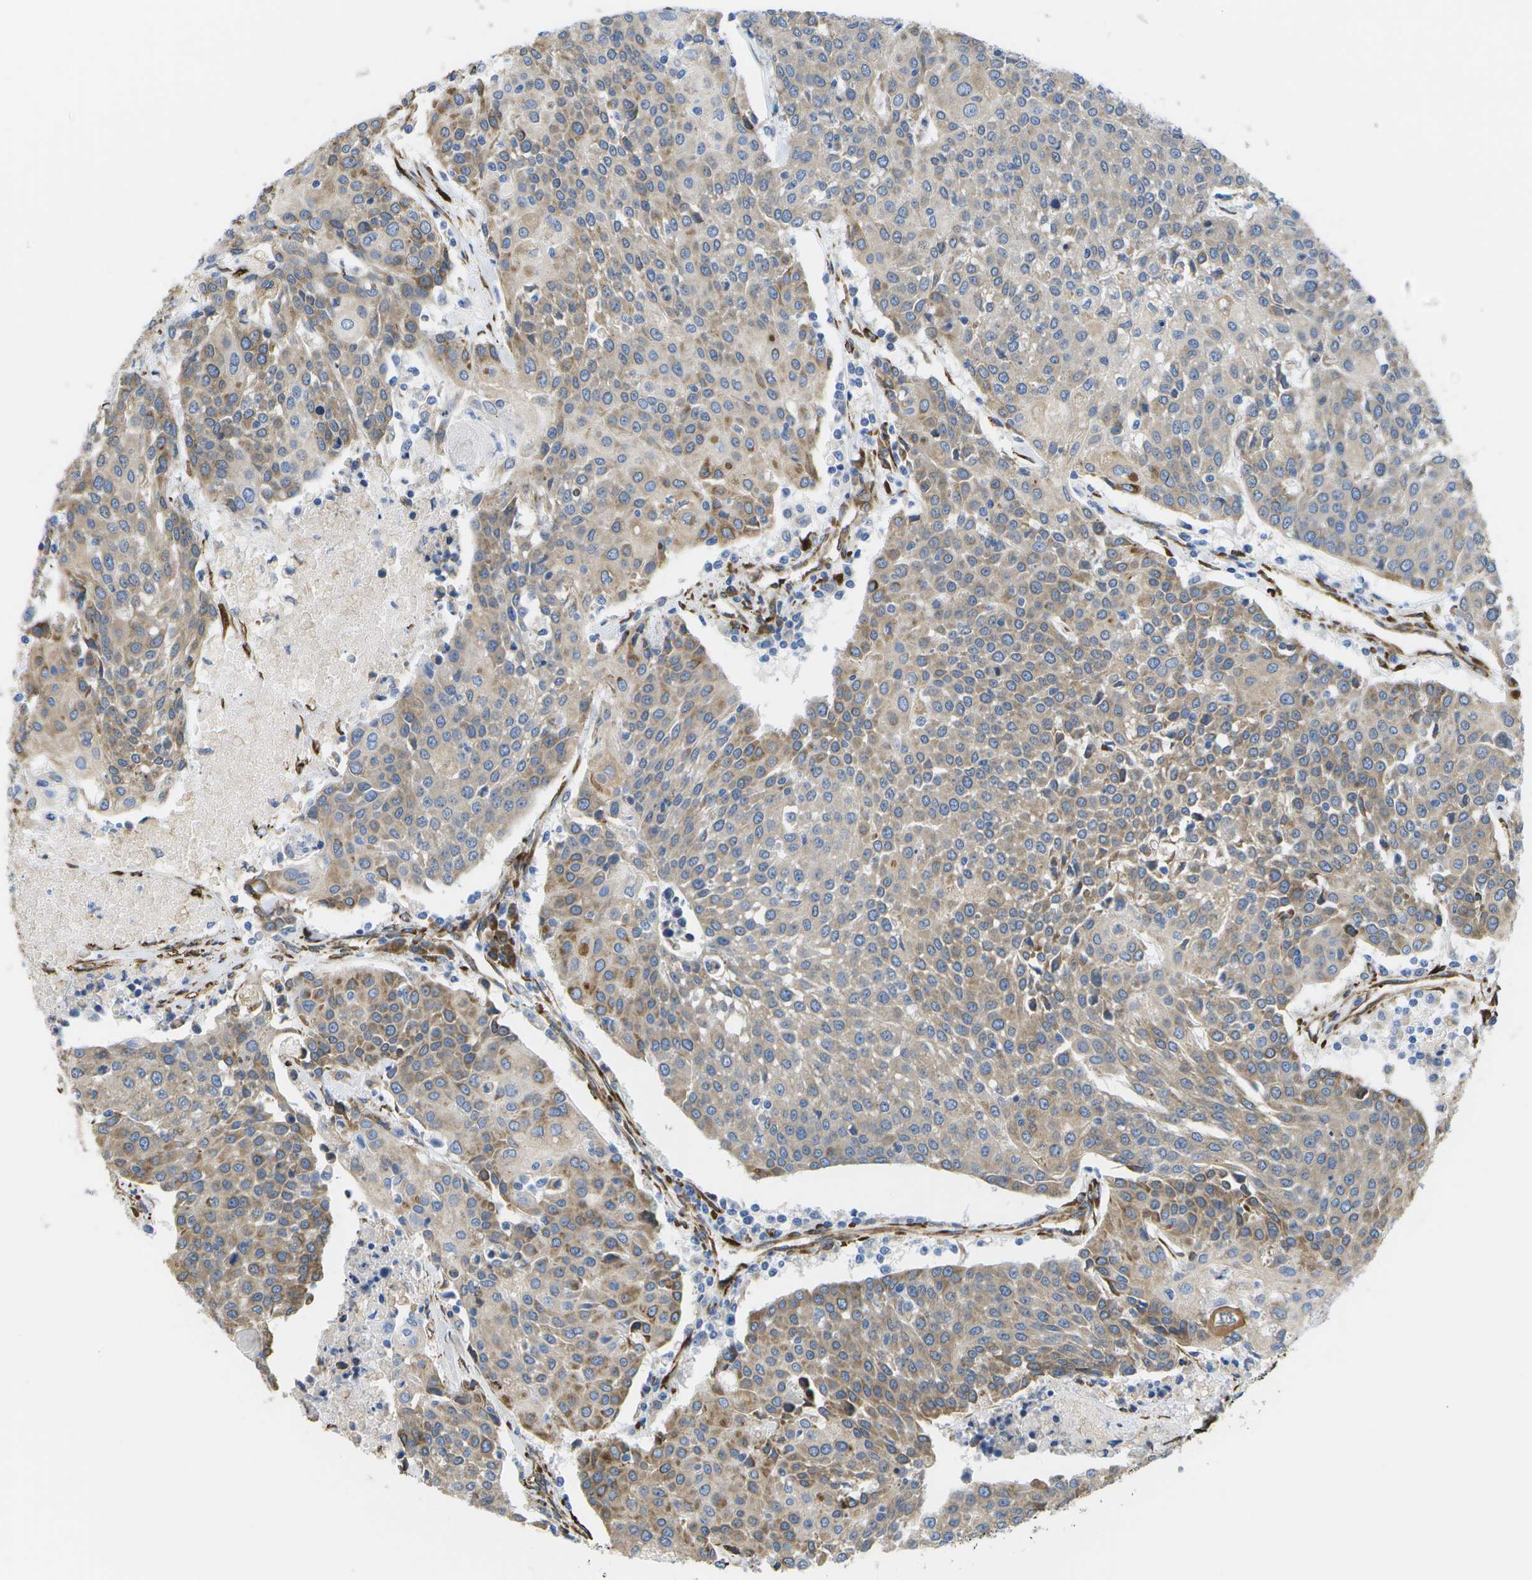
{"staining": {"intensity": "moderate", "quantity": "25%-75%", "location": "cytoplasmic/membranous"}, "tissue": "urothelial cancer", "cell_type": "Tumor cells", "image_type": "cancer", "snomed": [{"axis": "morphology", "description": "Urothelial carcinoma, High grade"}, {"axis": "topography", "description": "Urinary bladder"}], "caption": "A medium amount of moderate cytoplasmic/membranous positivity is present in about 25%-75% of tumor cells in high-grade urothelial carcinoma tissue.", "gene": "ZDHHC17", "patient": {"sex": "female", "age": 85}}